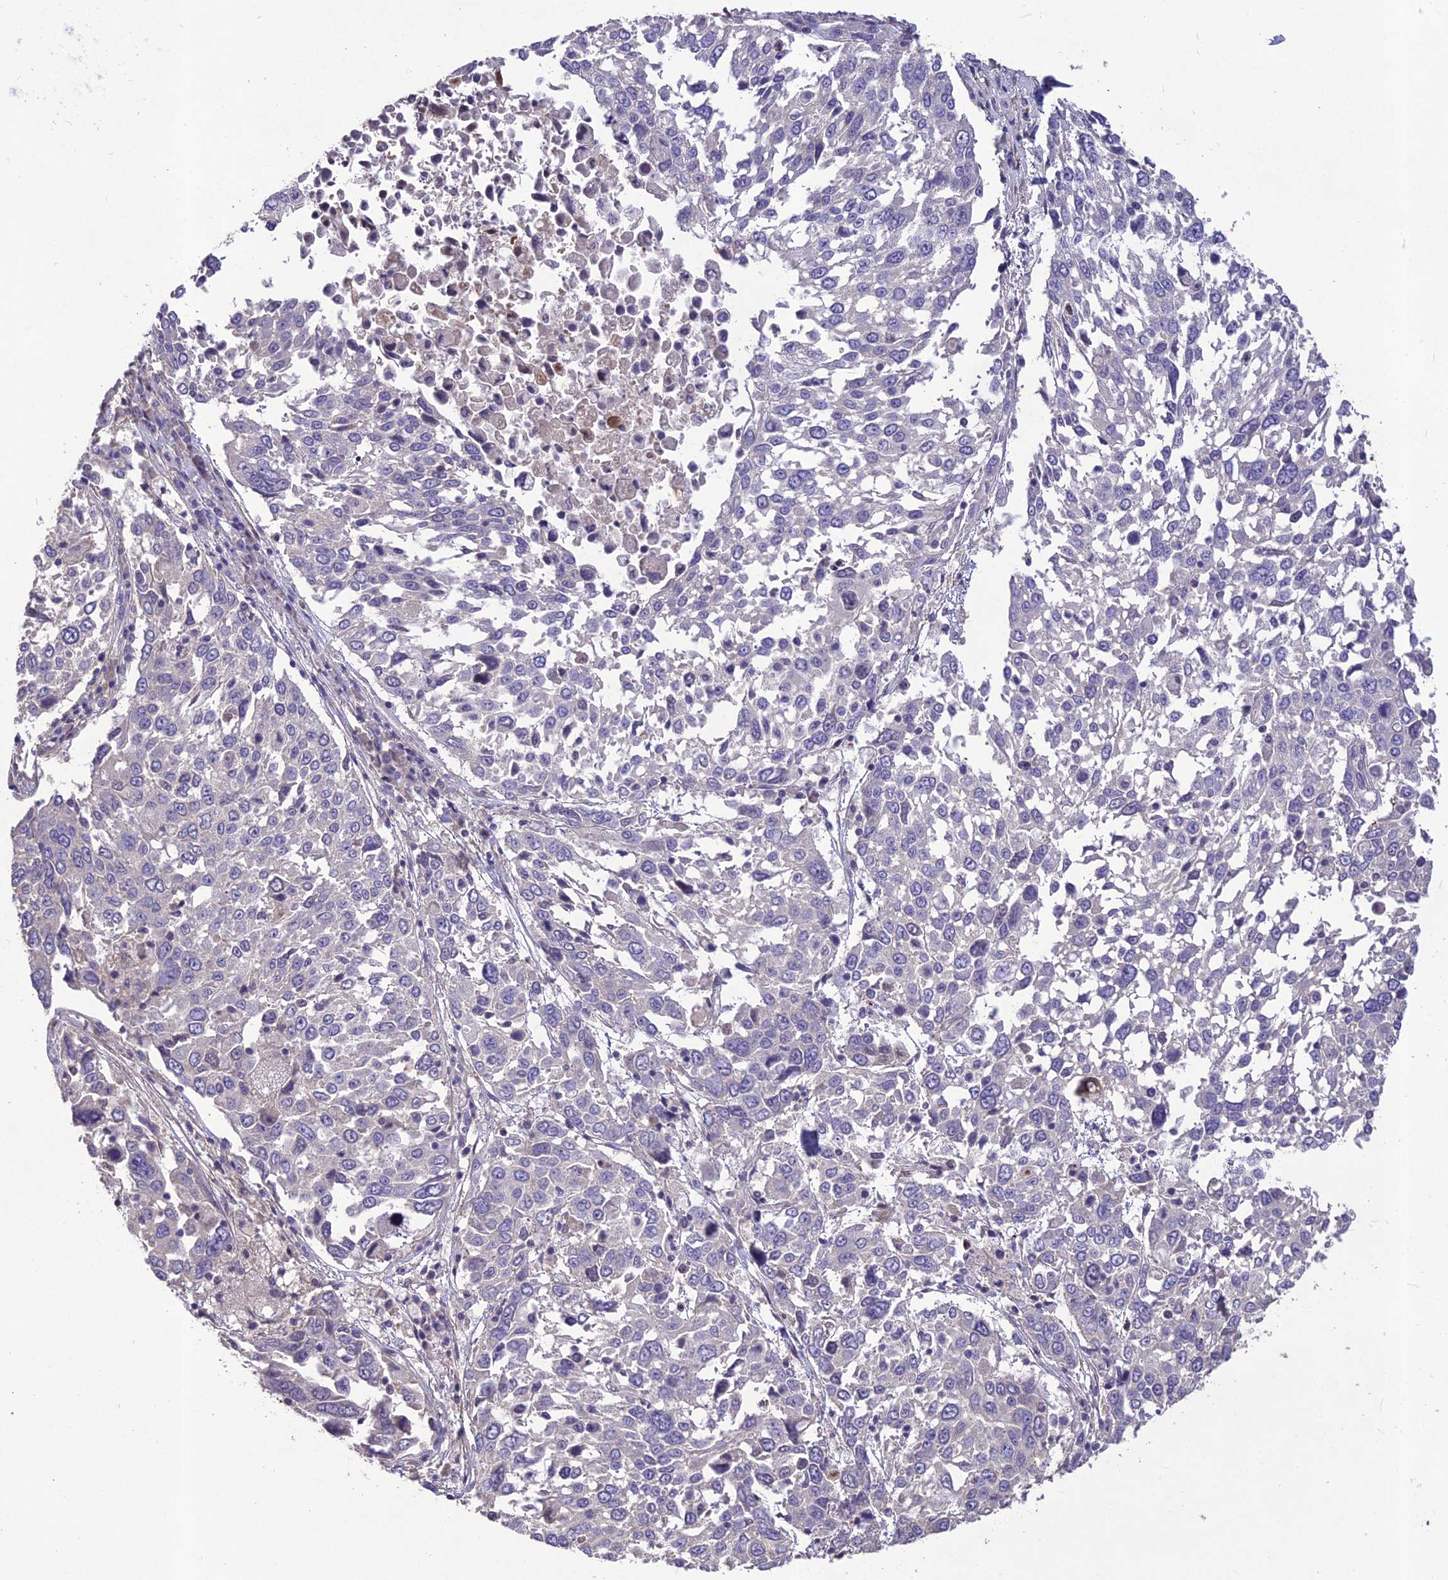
{"staining": {"intensity": "negative", "quantity": "none", "location": "none"}, "tissue": "lung cancer", "cell_type": "Tumor cells", "image_type": "cancer", "snomed": [{"axis": "morphology", "description": "Squamous cell carcinoma, NOS"}, {"axis": "topography", "description": "Lung"}], "caption": "This histopathology image is of lung cancer stained with immunohistochemistry (IHC) to label a protein in brown with the nuclei are counter-stained blue. There is no positivity in tumor cells. Nuclei are stained in blue.", "gene": "CLUH", "patient": {"sex": "male", "age": 65}}